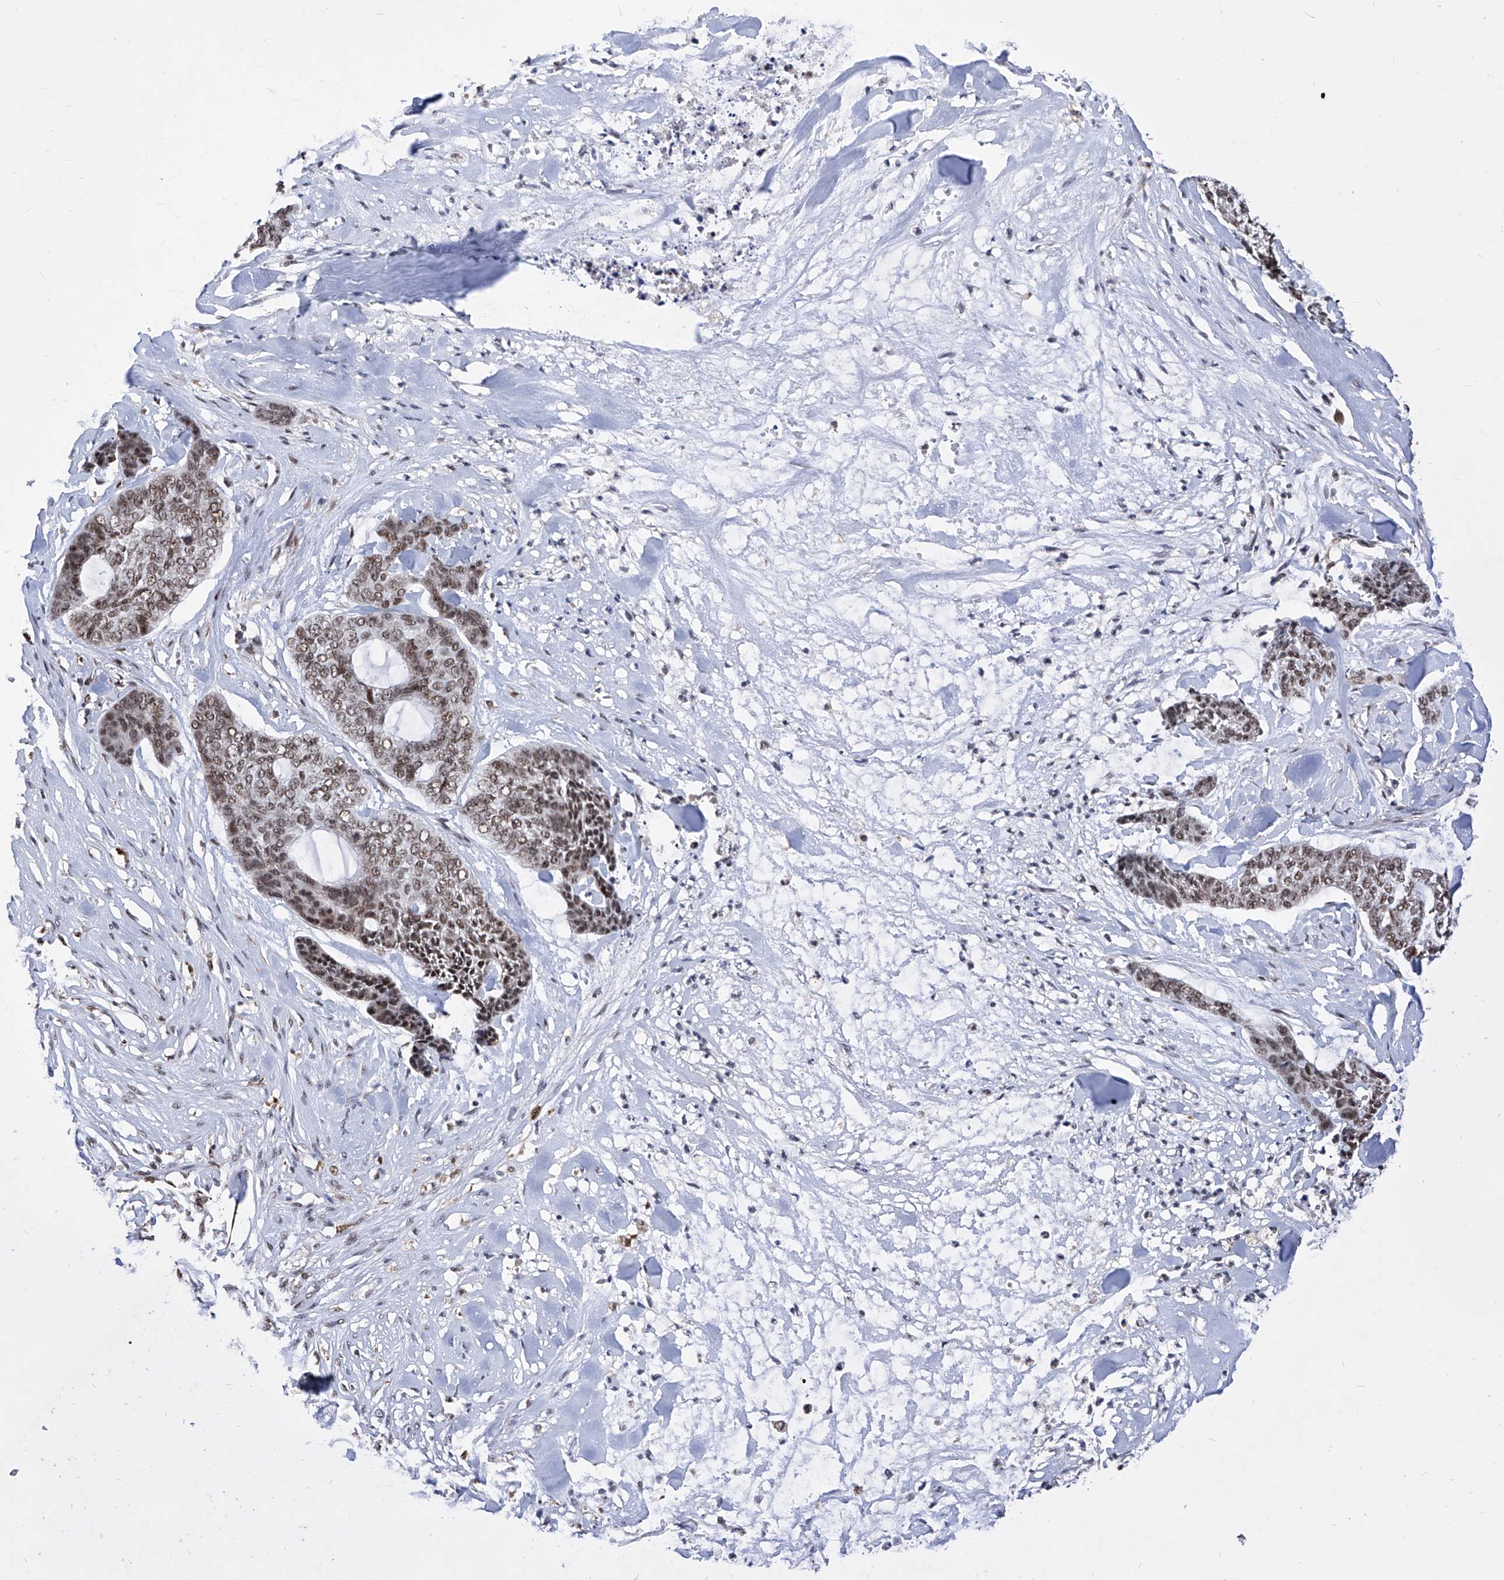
{"staining": {"intensity": "moderate", "quantity": ">75%", "location": "nuclear"}, "tissue": "skin cancer", "cell_type": "Tumor cells", "image_type": "cancer", "snomed": [{"axis": "morphology", "description": "Basal cell carcinoma"}, {"axis": "topography", "description": "Skin"}], "caption": "The micrograph reveals immunohistochemical staining of skin cancer. There is moderate nuclear staining is identified in approximately >75% of tumor cells.", "gene": "PHF5A", "patient": {"sex": "female", "age": 64}}